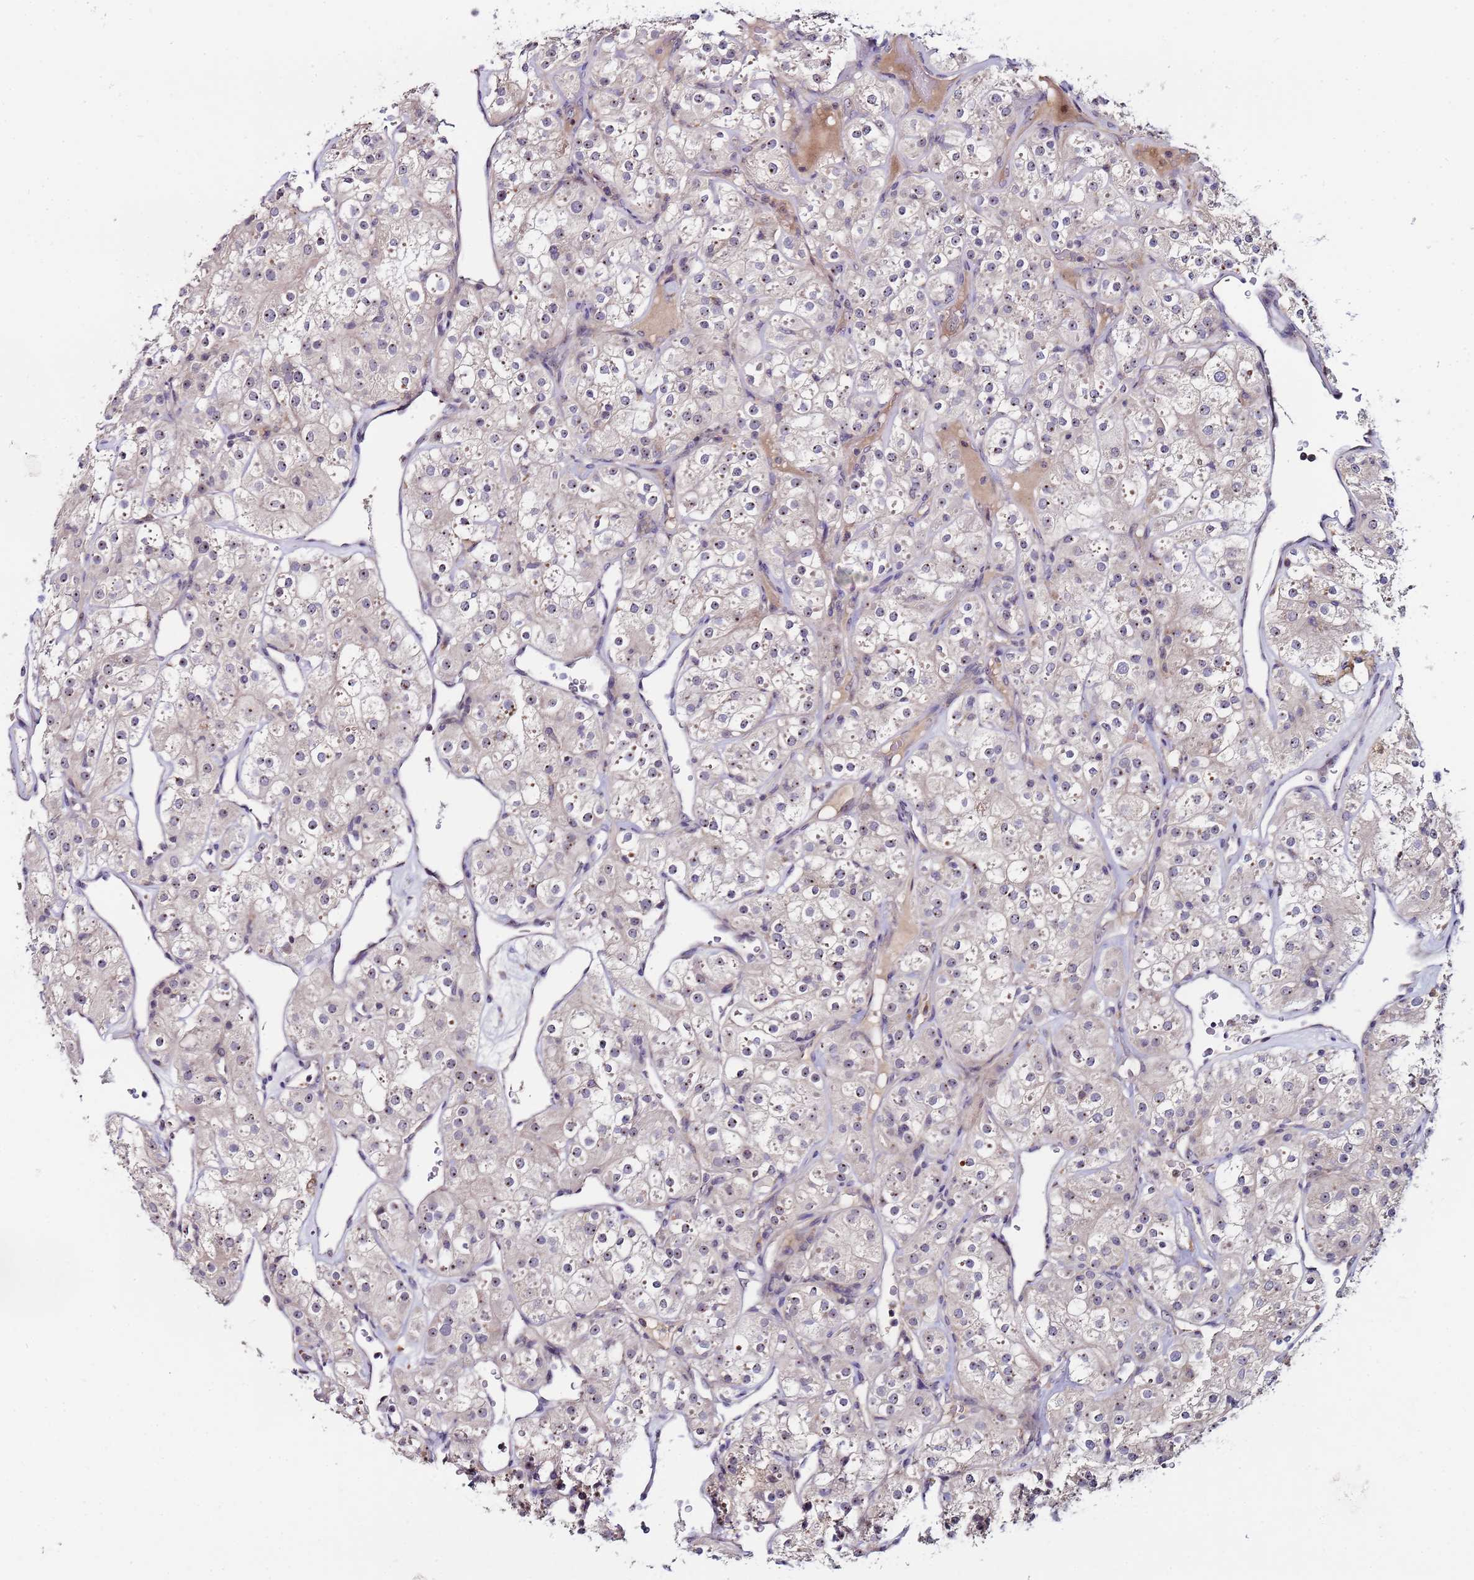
{"staining": {"intensity": "weak", "quantity": "<25%", "location": "cytoplasmic/membranous,nuclear"}, "tissue": "renal cancer", "cell_type": "Tumor cells", "image_type": "cancer", "snomed": [{"axis": "morphology", "description": "Adenocarcinoma, NOS"}, {"axis": "topography", "description": "Kidney"}], "caption": "Immunohistochemical staining of renal adenocarcinoma demonstrates no significant positivity in tumor cells.", "gene": "KRI1", "patient": {"sex": "male", "age": 77}}